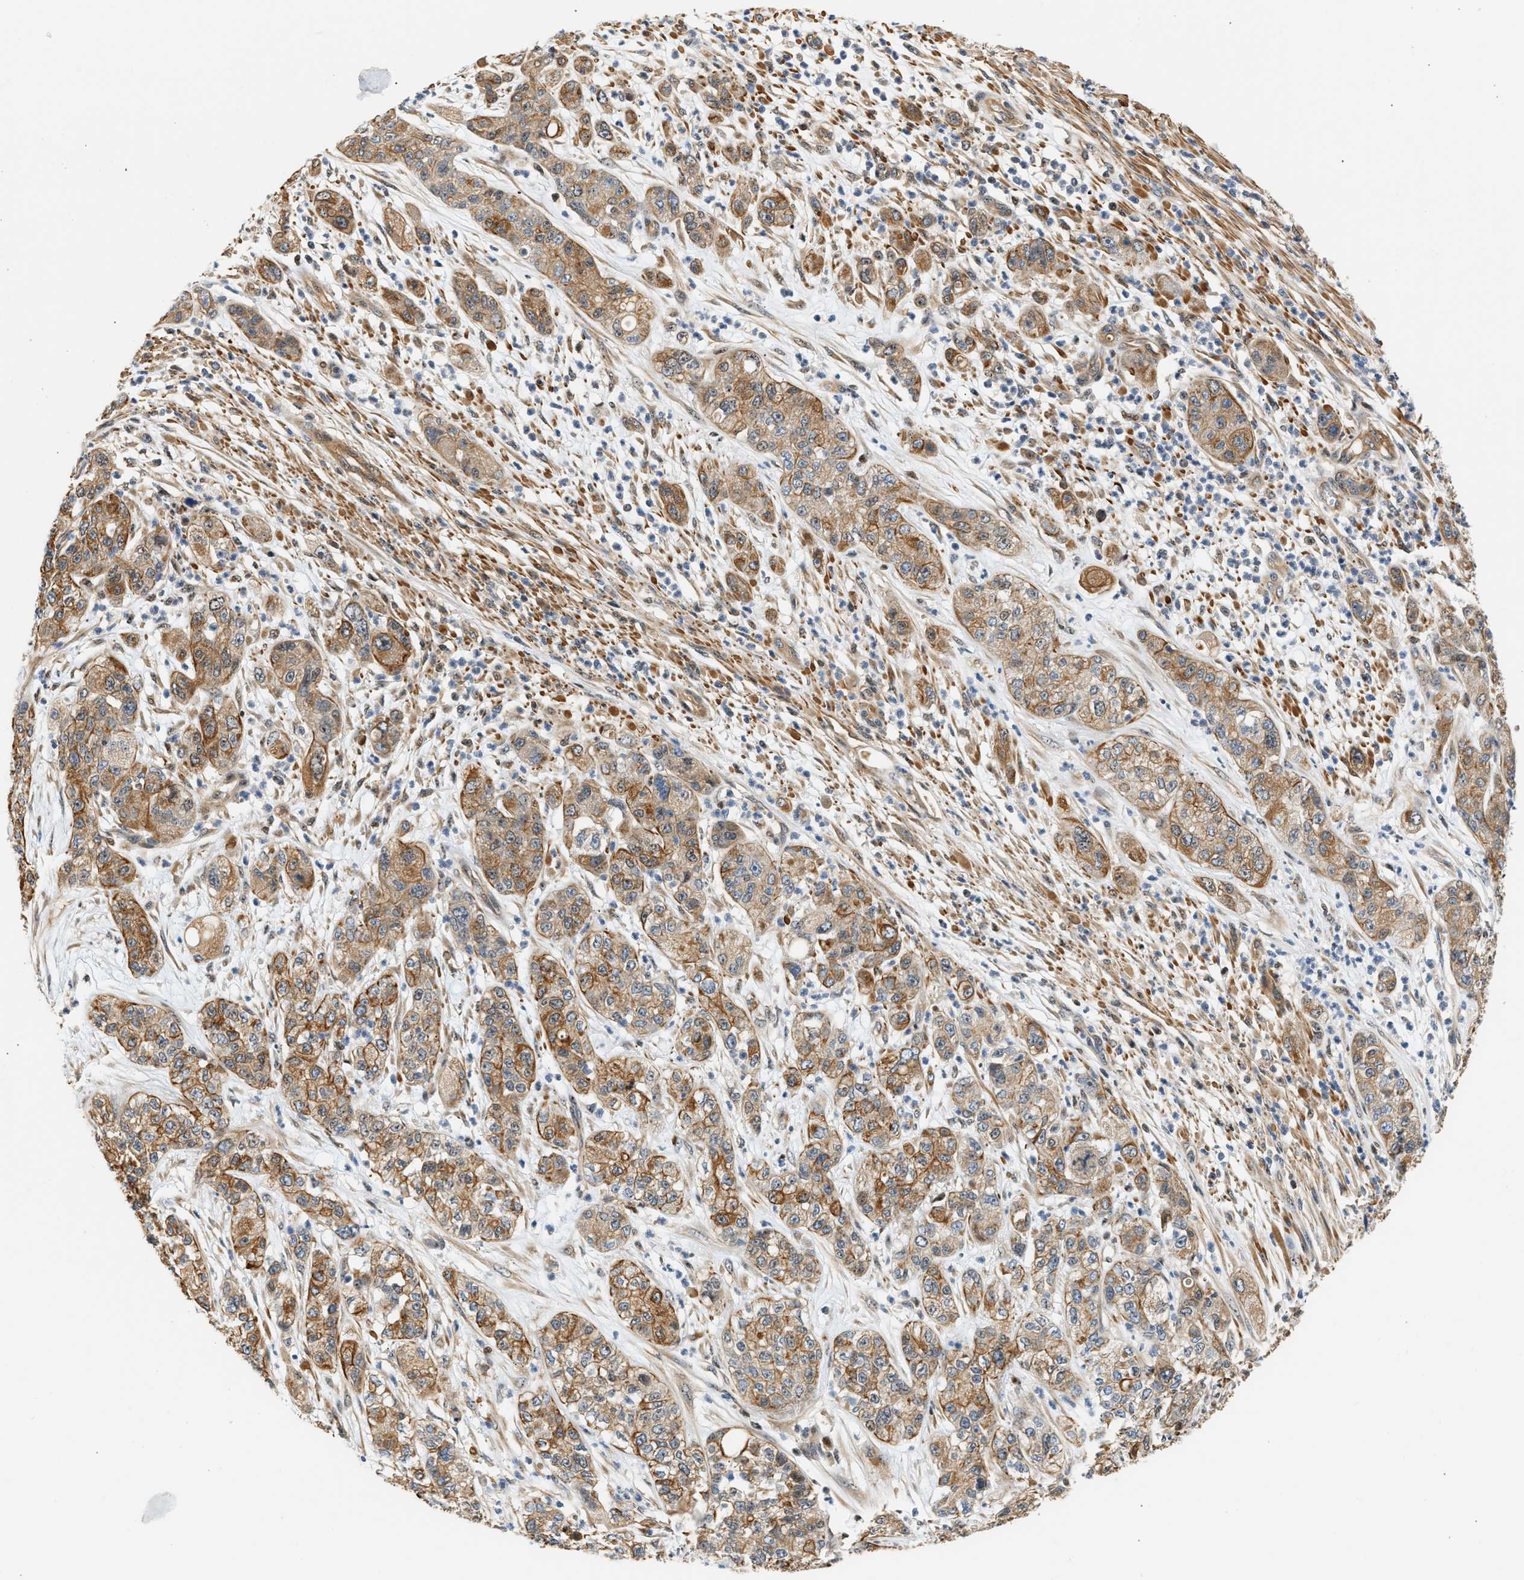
{"staining": {"intensity": "moderate", "quantity": ">75%", "location": "cytoplasmic/membranous"}, "tissue": "pancreatic cancer", "cell_type": "Tumor cells", "image_type": "cancer", "snomed": [{"axis": "morphology", "description": "Adenocarcinoma, NOS"}, {"axis": "topography", "description": "Pancreas"}], "caption": "Pancreatic cancer was stained to show a protein in brown. There is medium levels of moderate cytoplasmic/membranous positivity in about >75% of tumor cells.", "gene": "WDR31", "patient": {"sex": "female", "age": 78}}